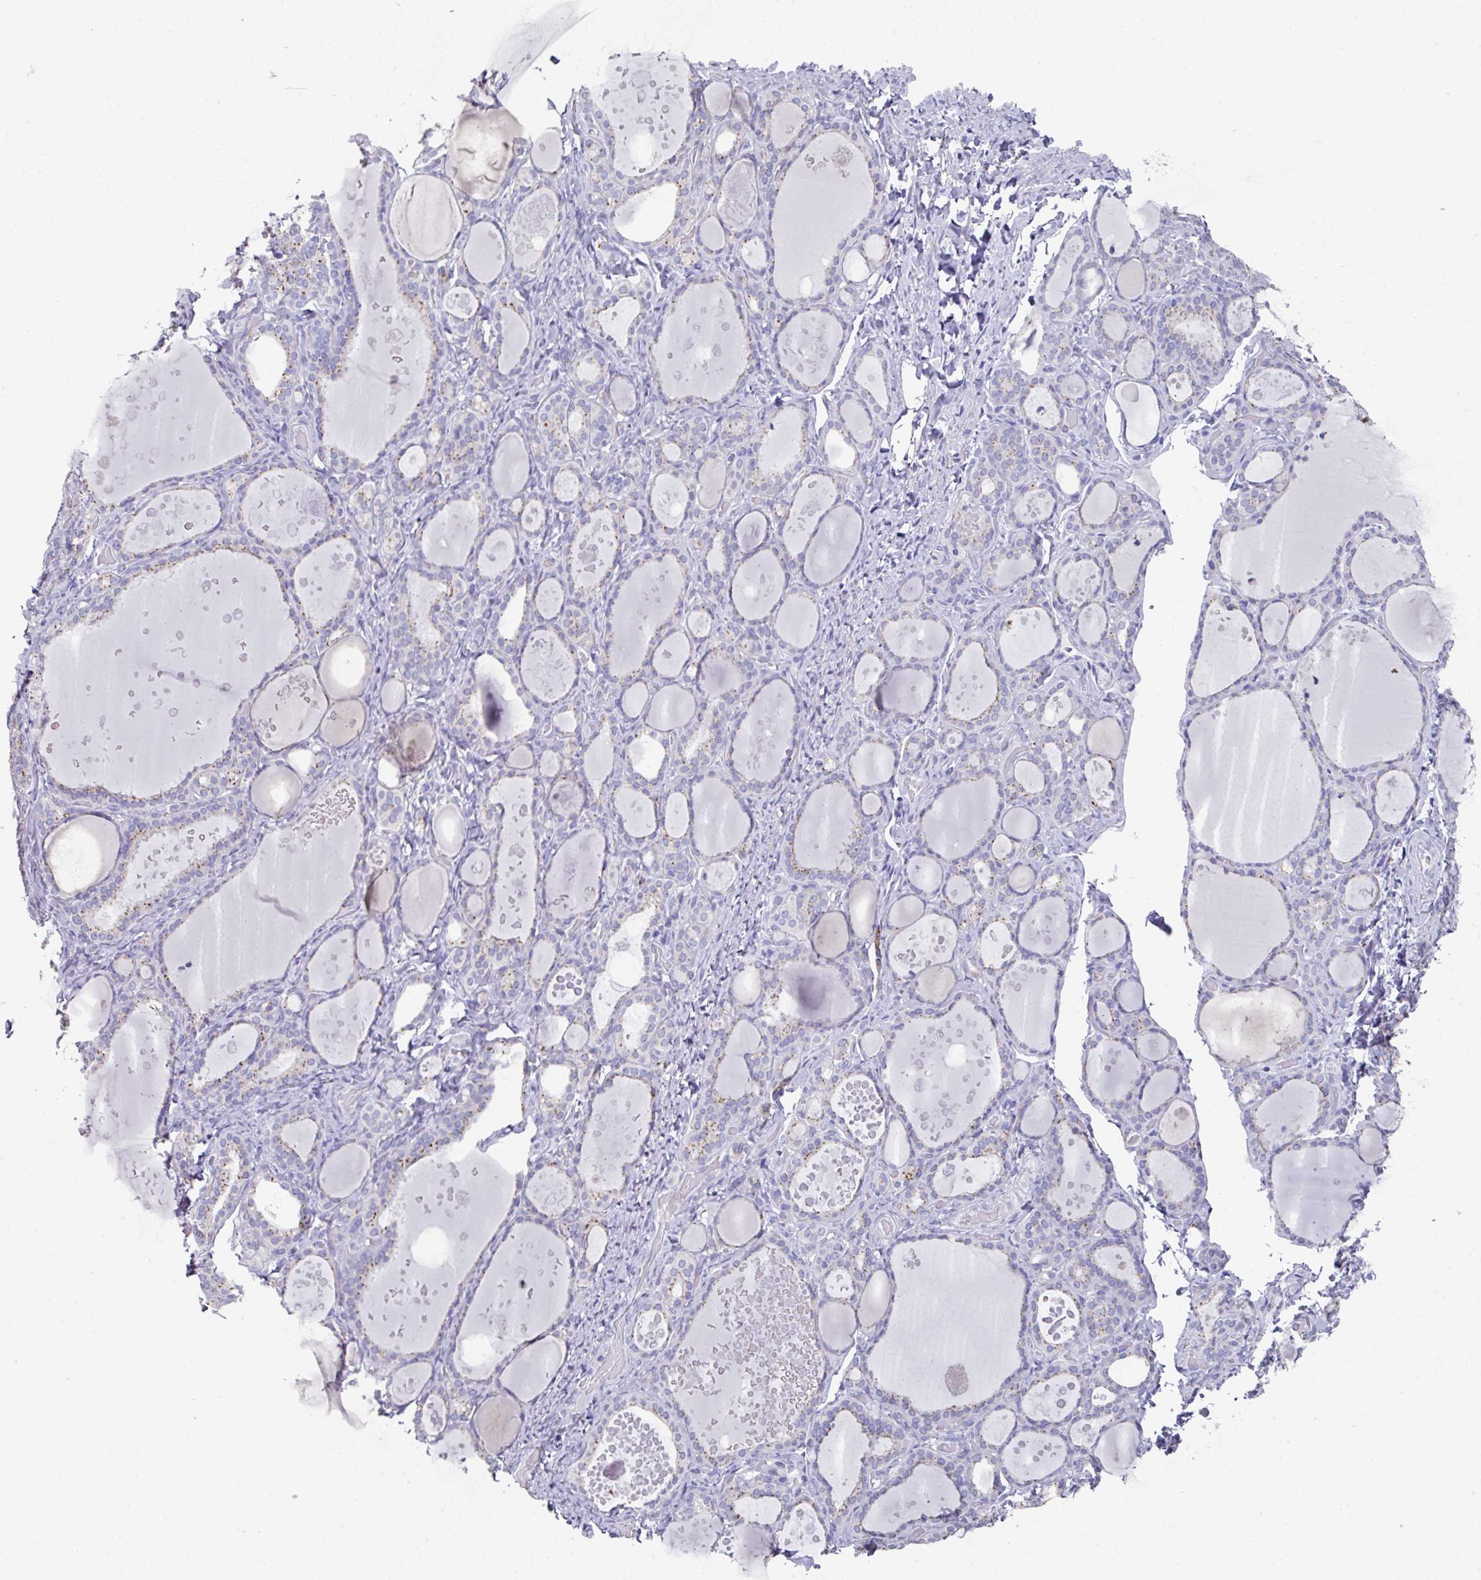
{"staining": {"intensity": "weak", "quantity": "<25%", "location": "cytoplasmic/membranous"}, "tissue": "thyroid gland", "cell_type": "Glandular cells", "image_type": "normal", "snomed": [{"axis": "morphology", "description": "Normal tissue, NOS"}, {"axis": "topography", "description": "Thyroid gland"}], "caption": "Thyroid gland was stained to show a protein in brown. There is no significant staining in glandular cells.", "gene": "VKORC1L1", "patient": {"sex": "female", "age": 46}}